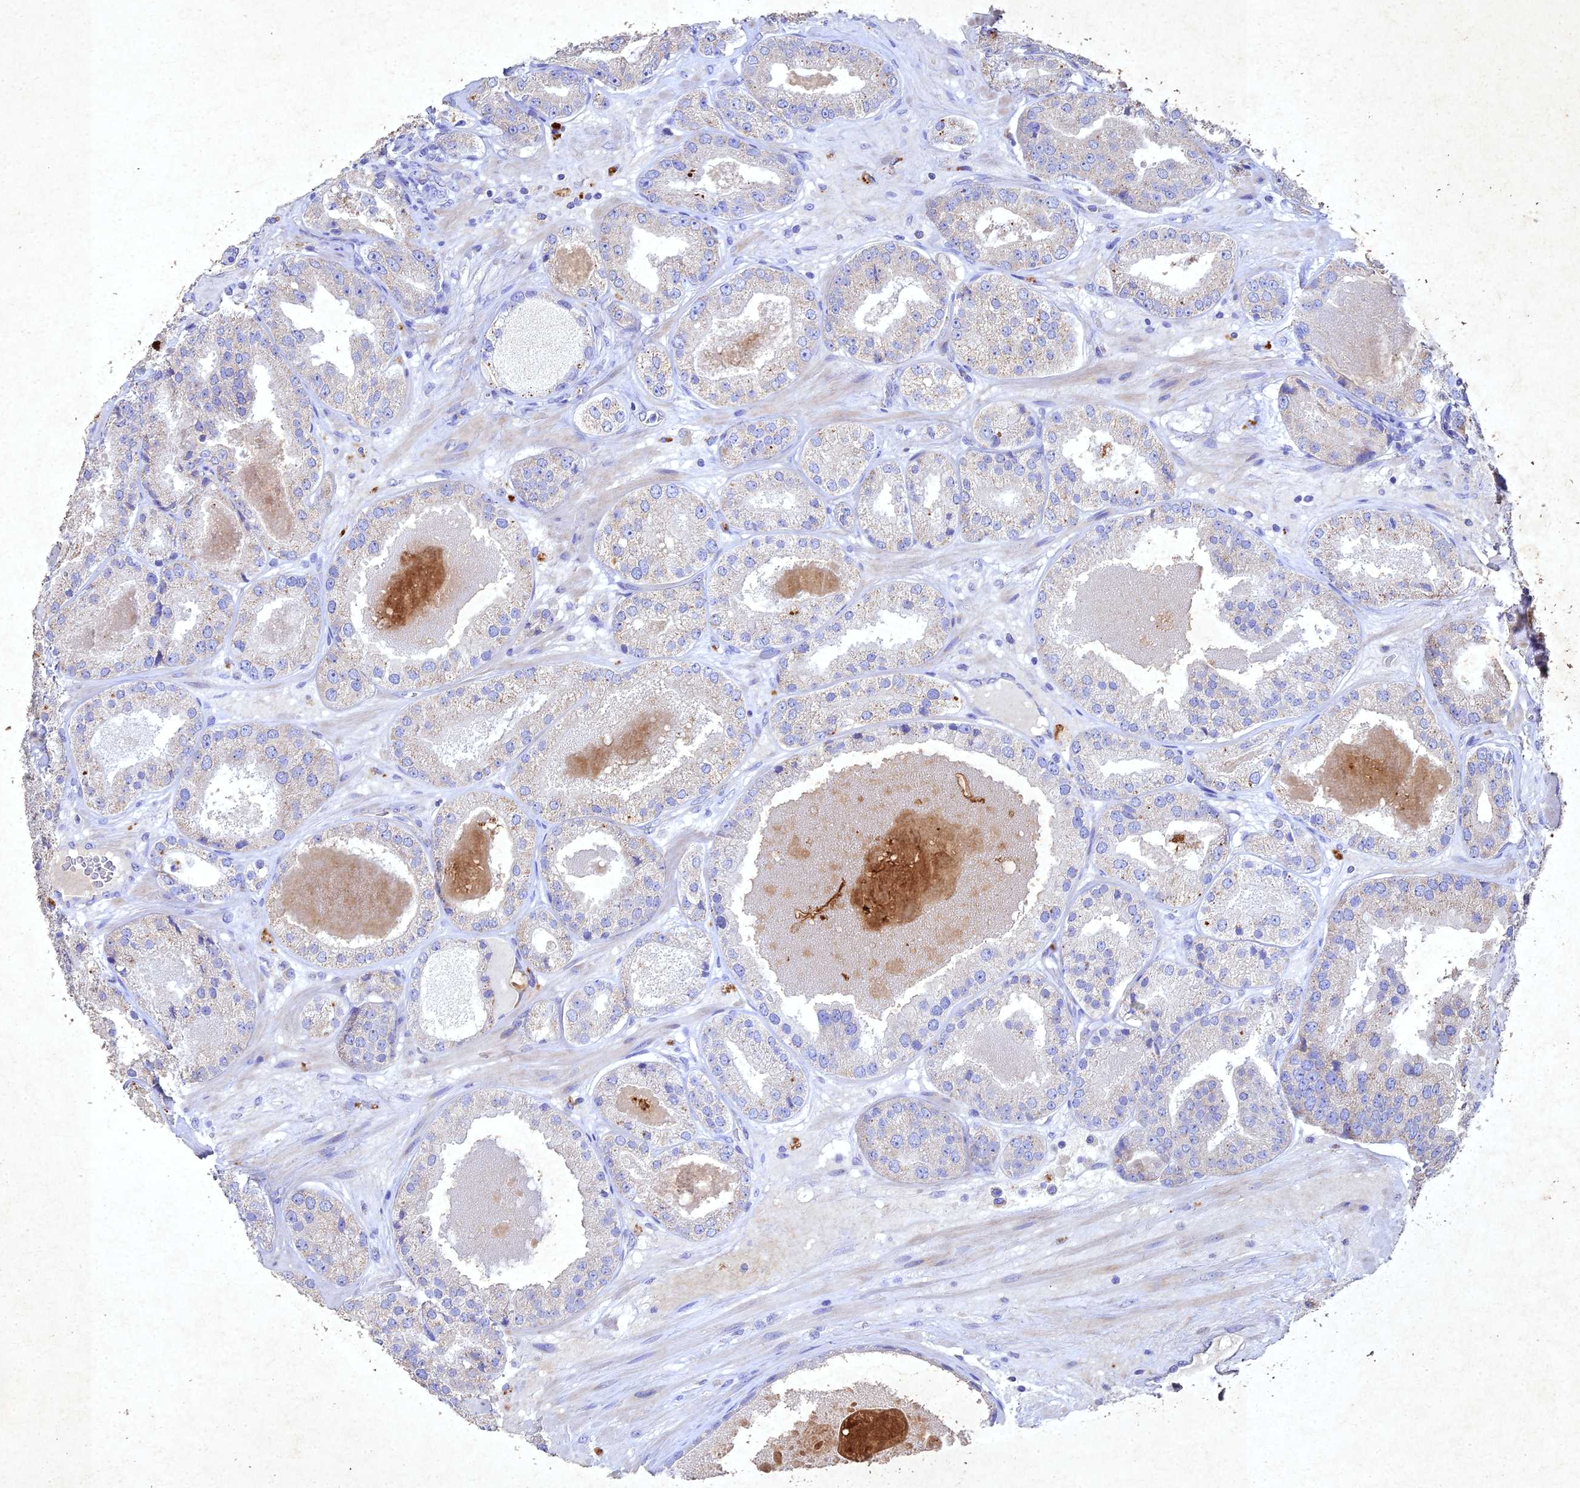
{"staining": {"intensity": "weak", "quantity": "<25%", "location": "cytoplasmic/membranous"}, "tissue": "prostate cancer", "cell_type": "Tumor cells", "image_type": "cancer", "snomed": [{"axis": "morphology", "description": "Adenocarcinoma, High grade"}, {"axis": "topography", "description": "Prostate"}], "caption": "Immunohistochemical staining of human prostate cancer exhibits no significant expression in tumor cells.", "gene": "NDUFV1", "patient": {"sex": "male", "age": 63}}